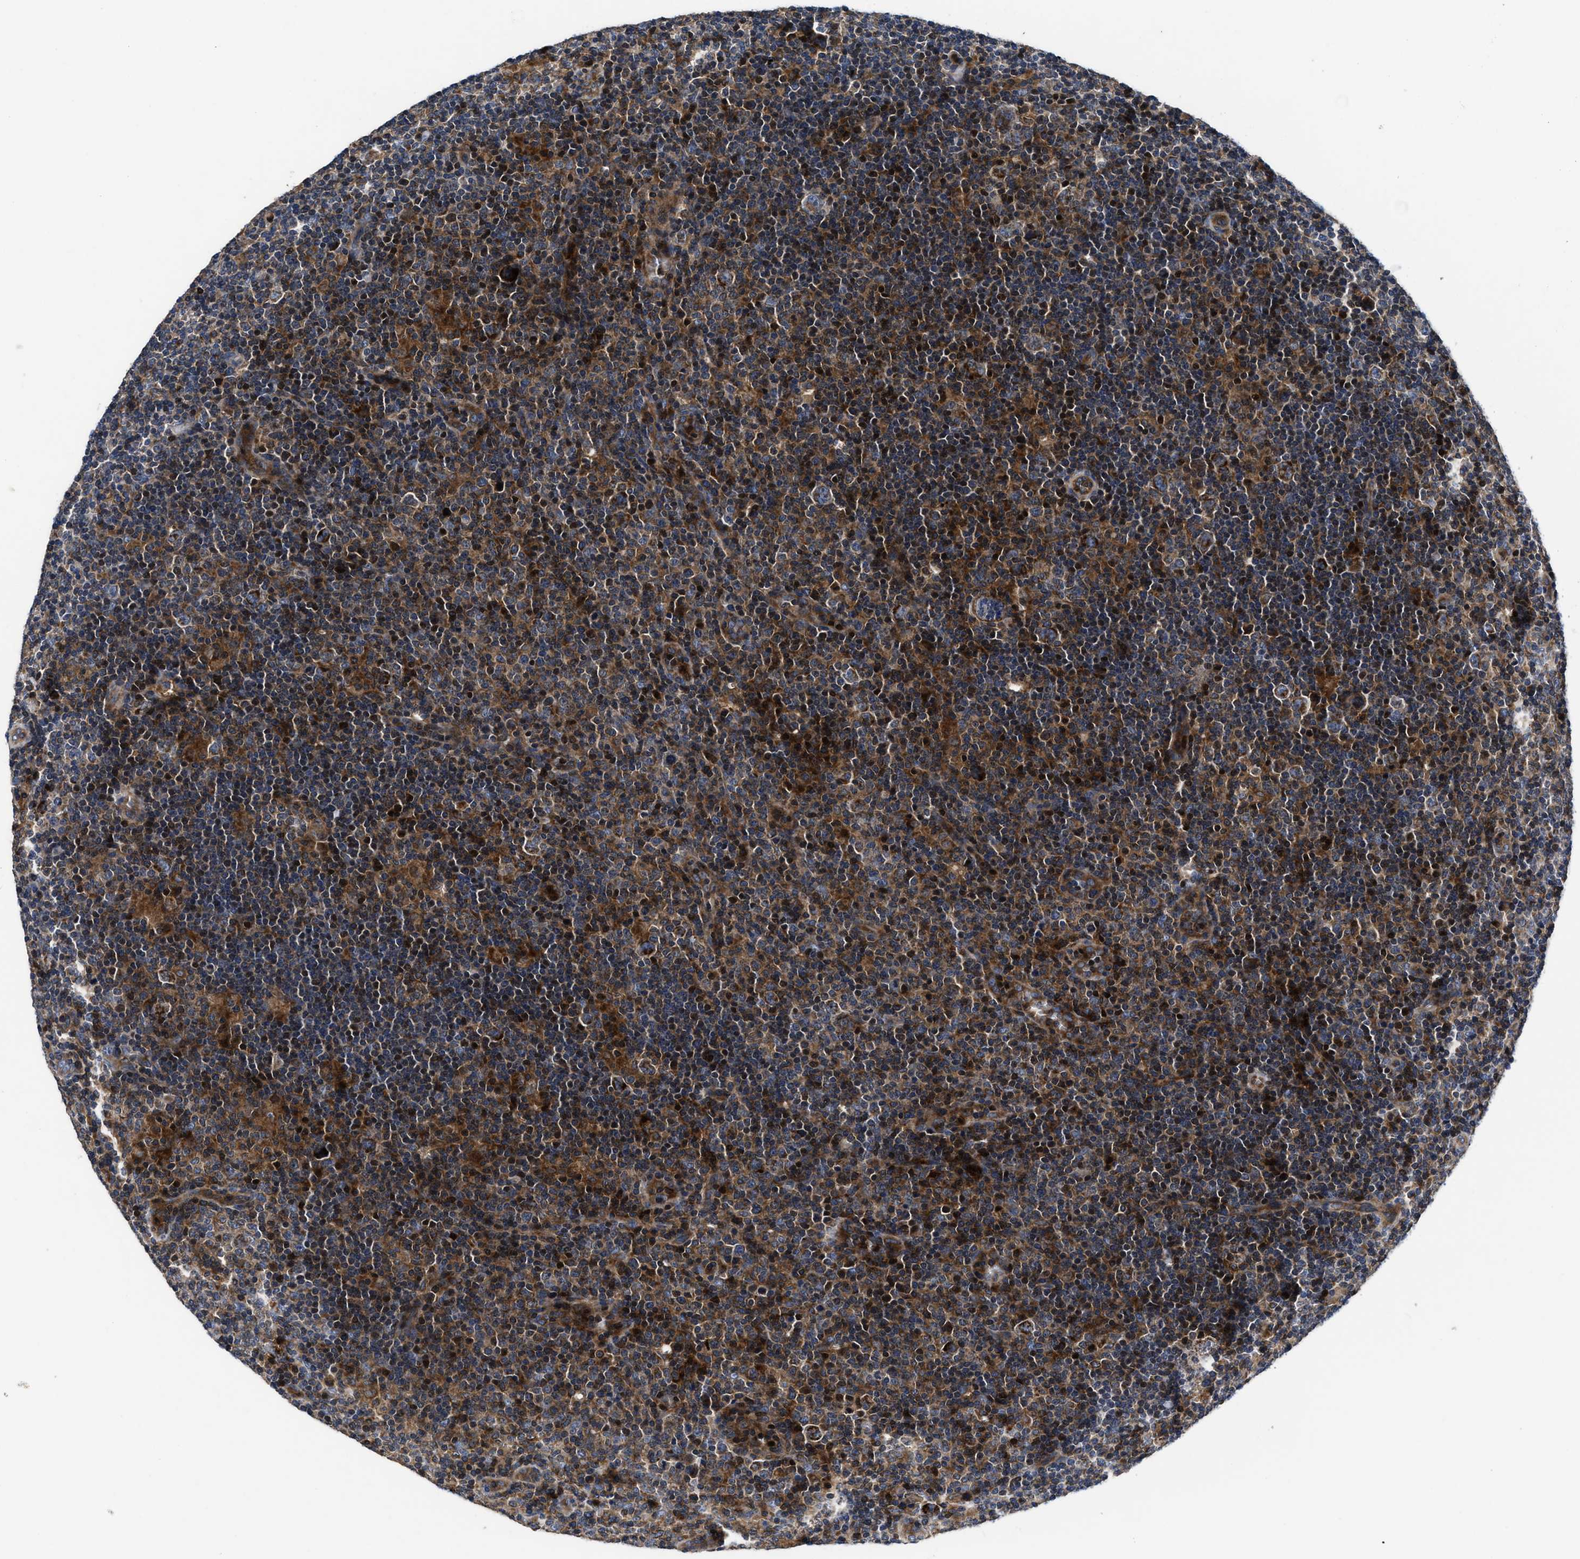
{"staining": {"intensity": "moderate", "quantity": ">75%", "location": "cytoplasmic/membranous"}, "tissue": "lymphoma", "cell_type": "Tumor cells", "image_type": "cancer", "snomed": [{"axis": "morphology", "description": "Hodgkin's disease, NOS"}, {"axis": "topography", "description": "Lymph node"}], "caption": "Lymphoma tissue exhibits moderate cytoplasmic/membranous staining in about >75% of tumor cells, visualized by immunohistochemistry. Ihc stains the protein in brown and the nuclei are stained blue.", "gene": "YBEY", "patient": {"sex": "female", "age": 57}}